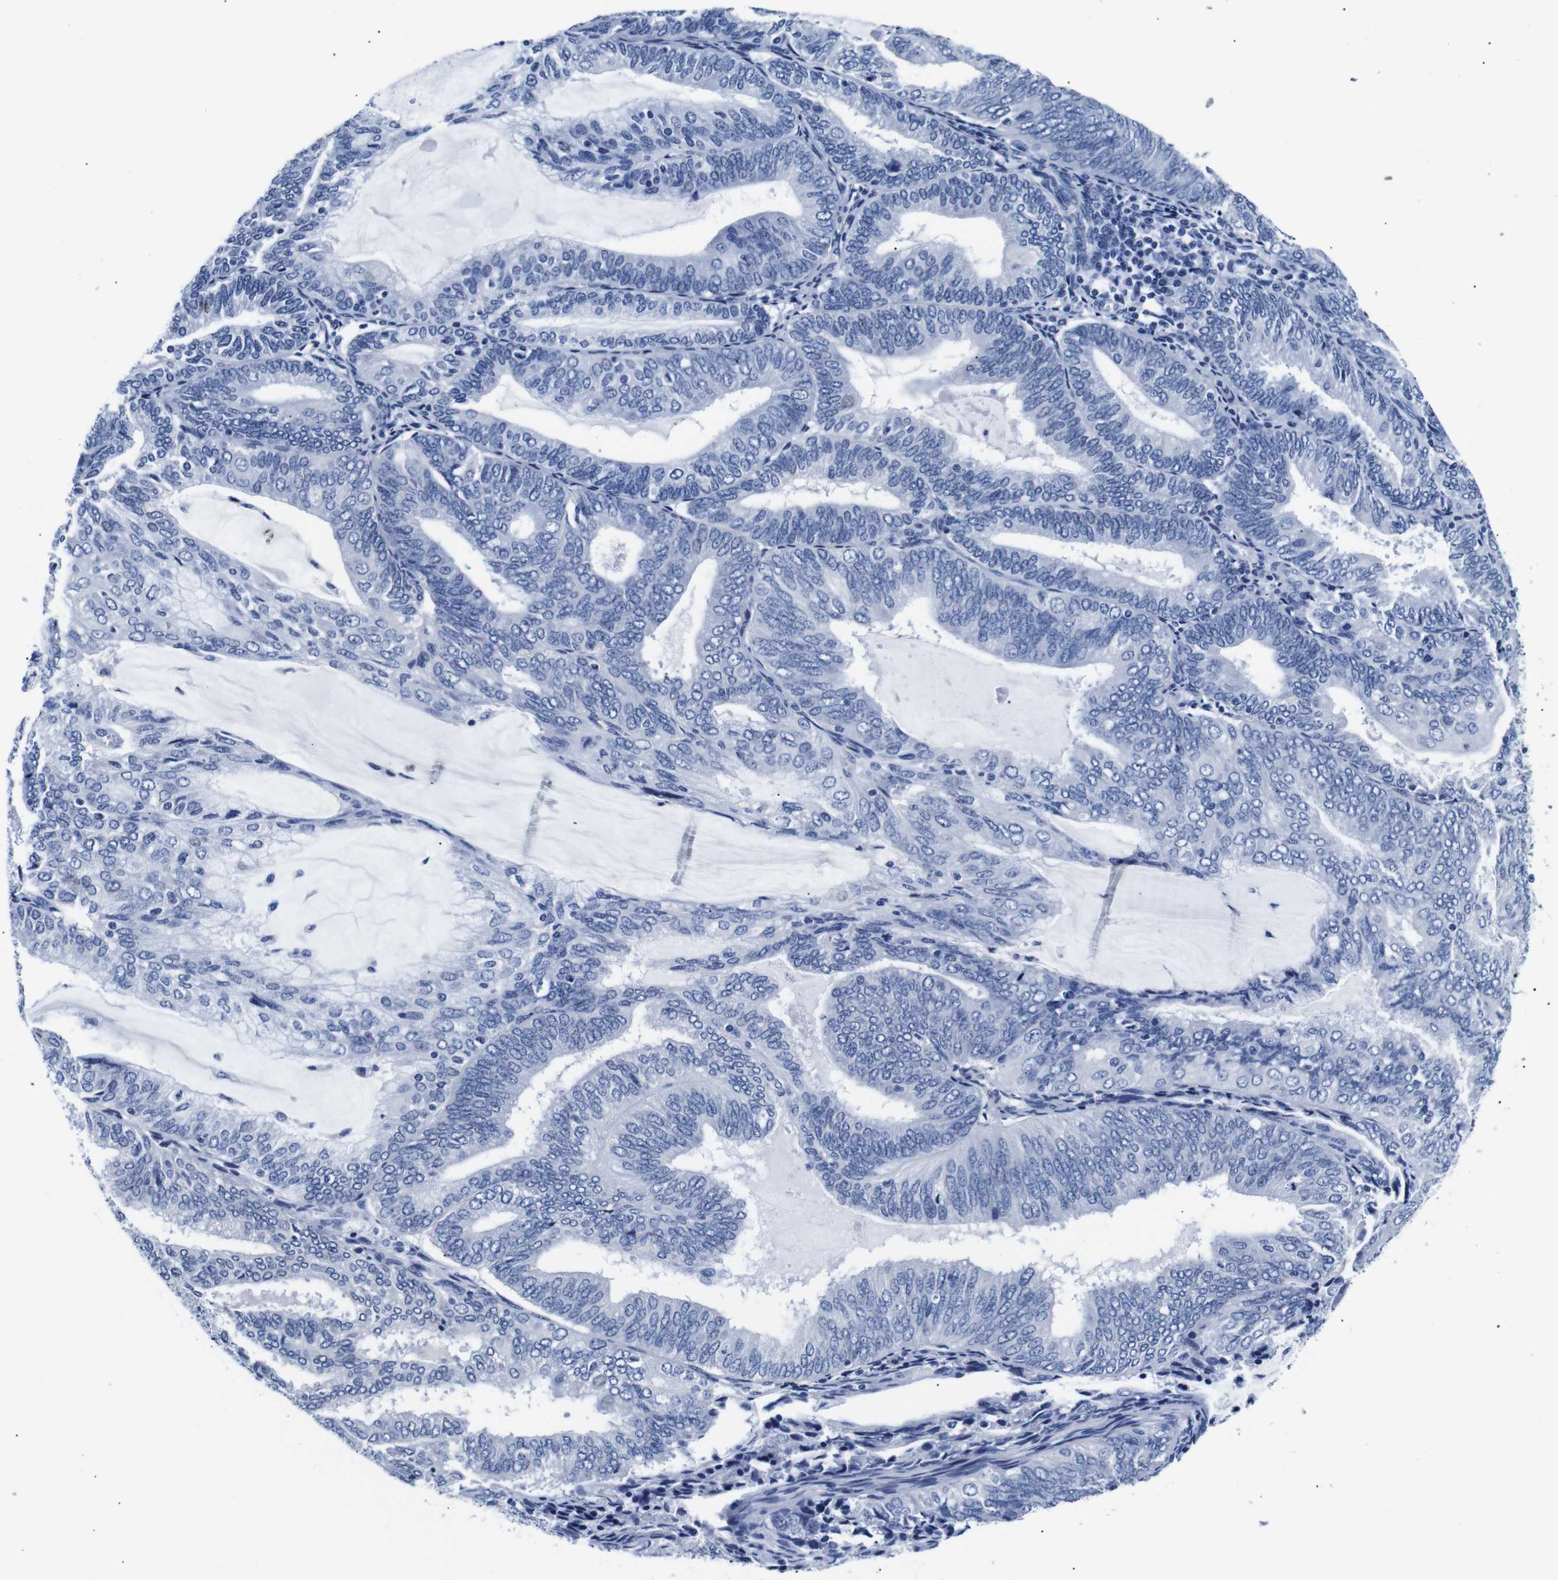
{"staining": {"intensity": "negative", "quantity": "none", "location": "none"}, "tissue": "endometrial cancer", "cell_type": "Tumor cells", "image_type": "cancer", "snomed": [{"axis": "morphology", "description": "Adenocarcinoma, NOS"}, {"axis": "topography", "description": "Endometrium"}], "caption": "Image shows no protein expression in tumor cells of endometrial cancer (adenocarcinoma) tissue.", "gene": "GAP43", "patient": {"sex": "female", "age": 81}}